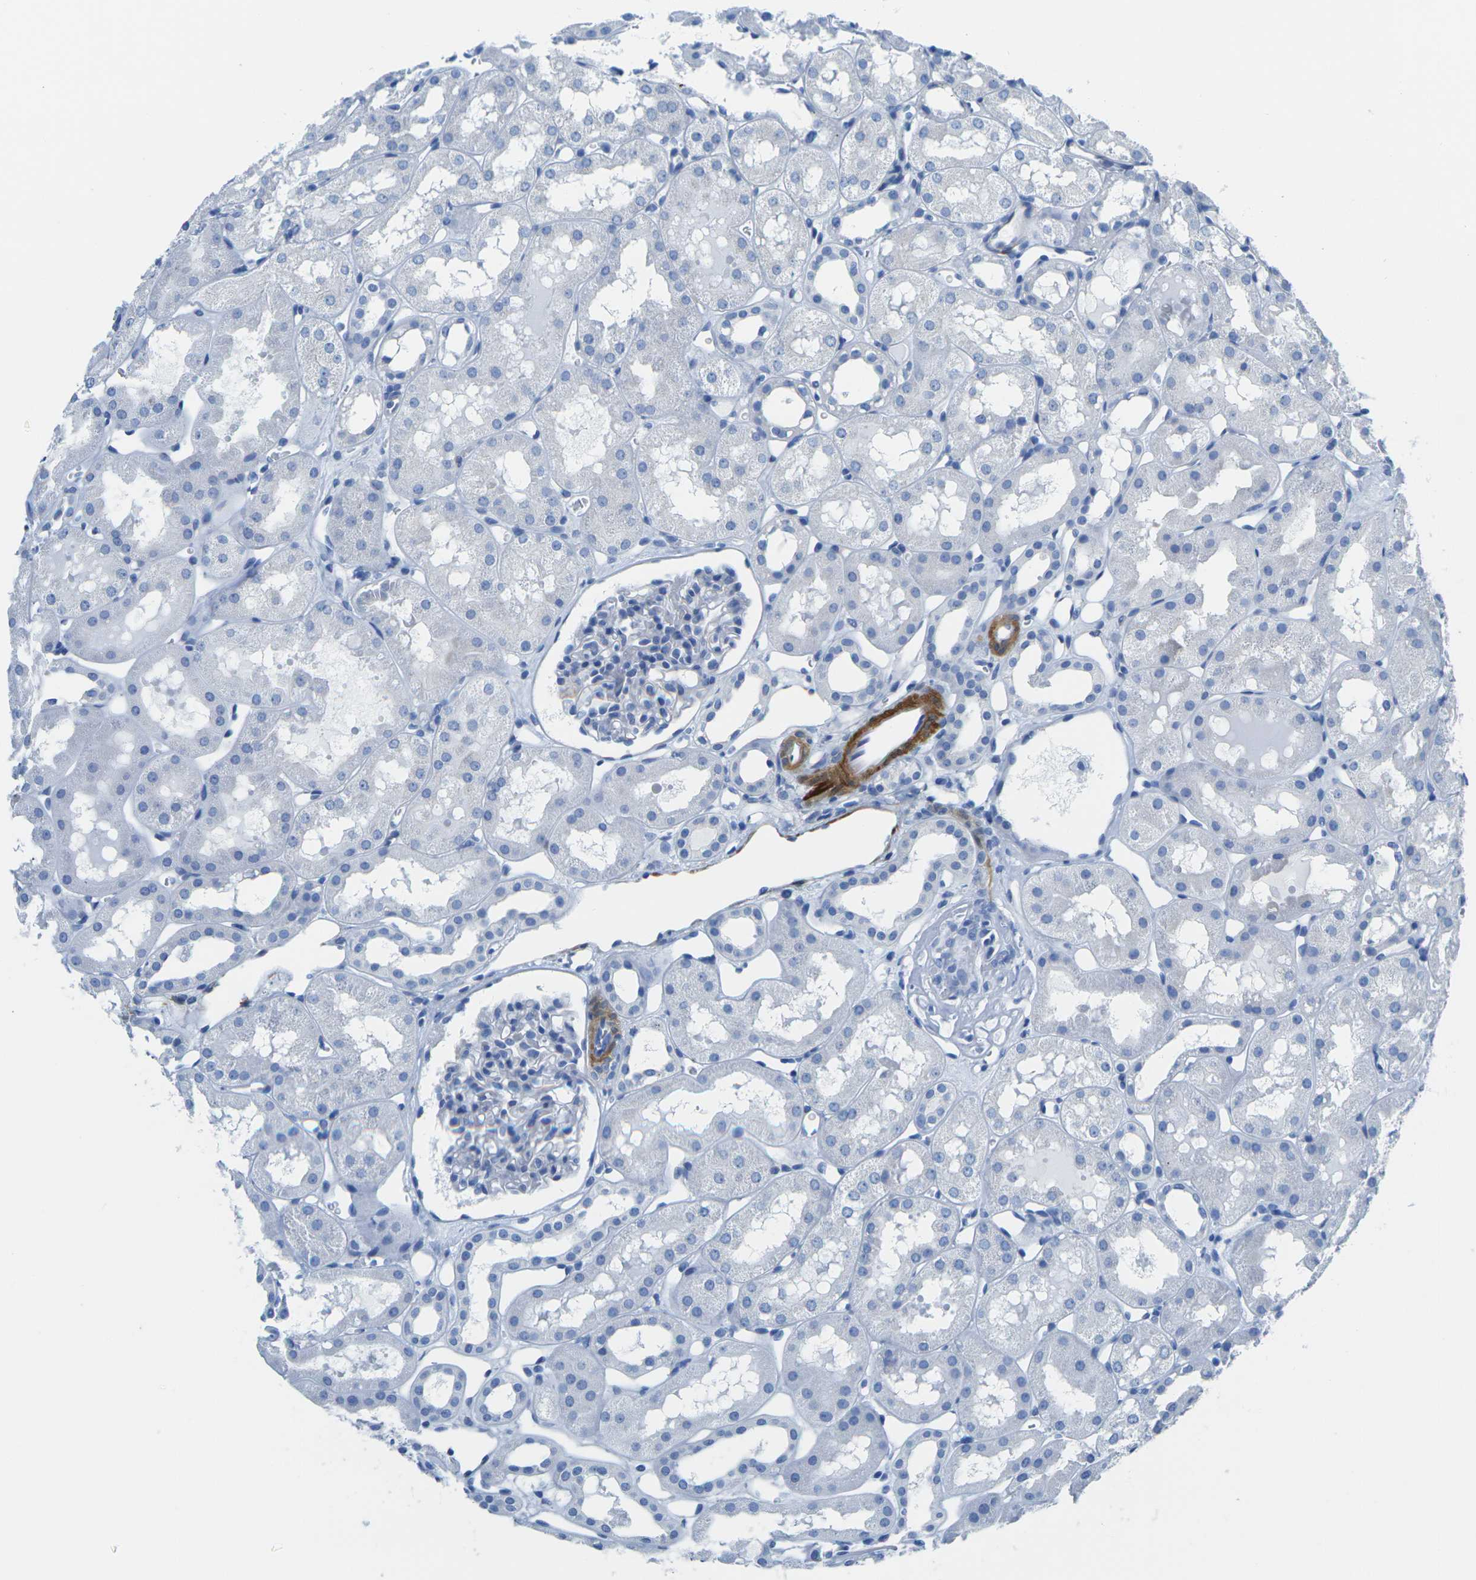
{"staining": {"intensity": "negative", "quantity": "none", "location": "none"}, "tissue": "kidney", "cell_type": "Cells in glomeruli", "image_type": "normal", "snomed": [{"axis": "morphology", "description": "Normal tissue, NOS"}, {"axis": "topography", "description": "Kidney"}, {"axis": "topography", "description": "Urinary bladder"}], "caption": "DAB (3,3'-diaminobenzidine) immunohistochemical staining of unremarkable kidney shows no significant expression in cells in glomeruli. (DAB immunohistochemistry (IHC) visualized using brightfield microscopy, high magnification).", "gene": "CNN1", "patient": {"sex": "male", "age": 16}}